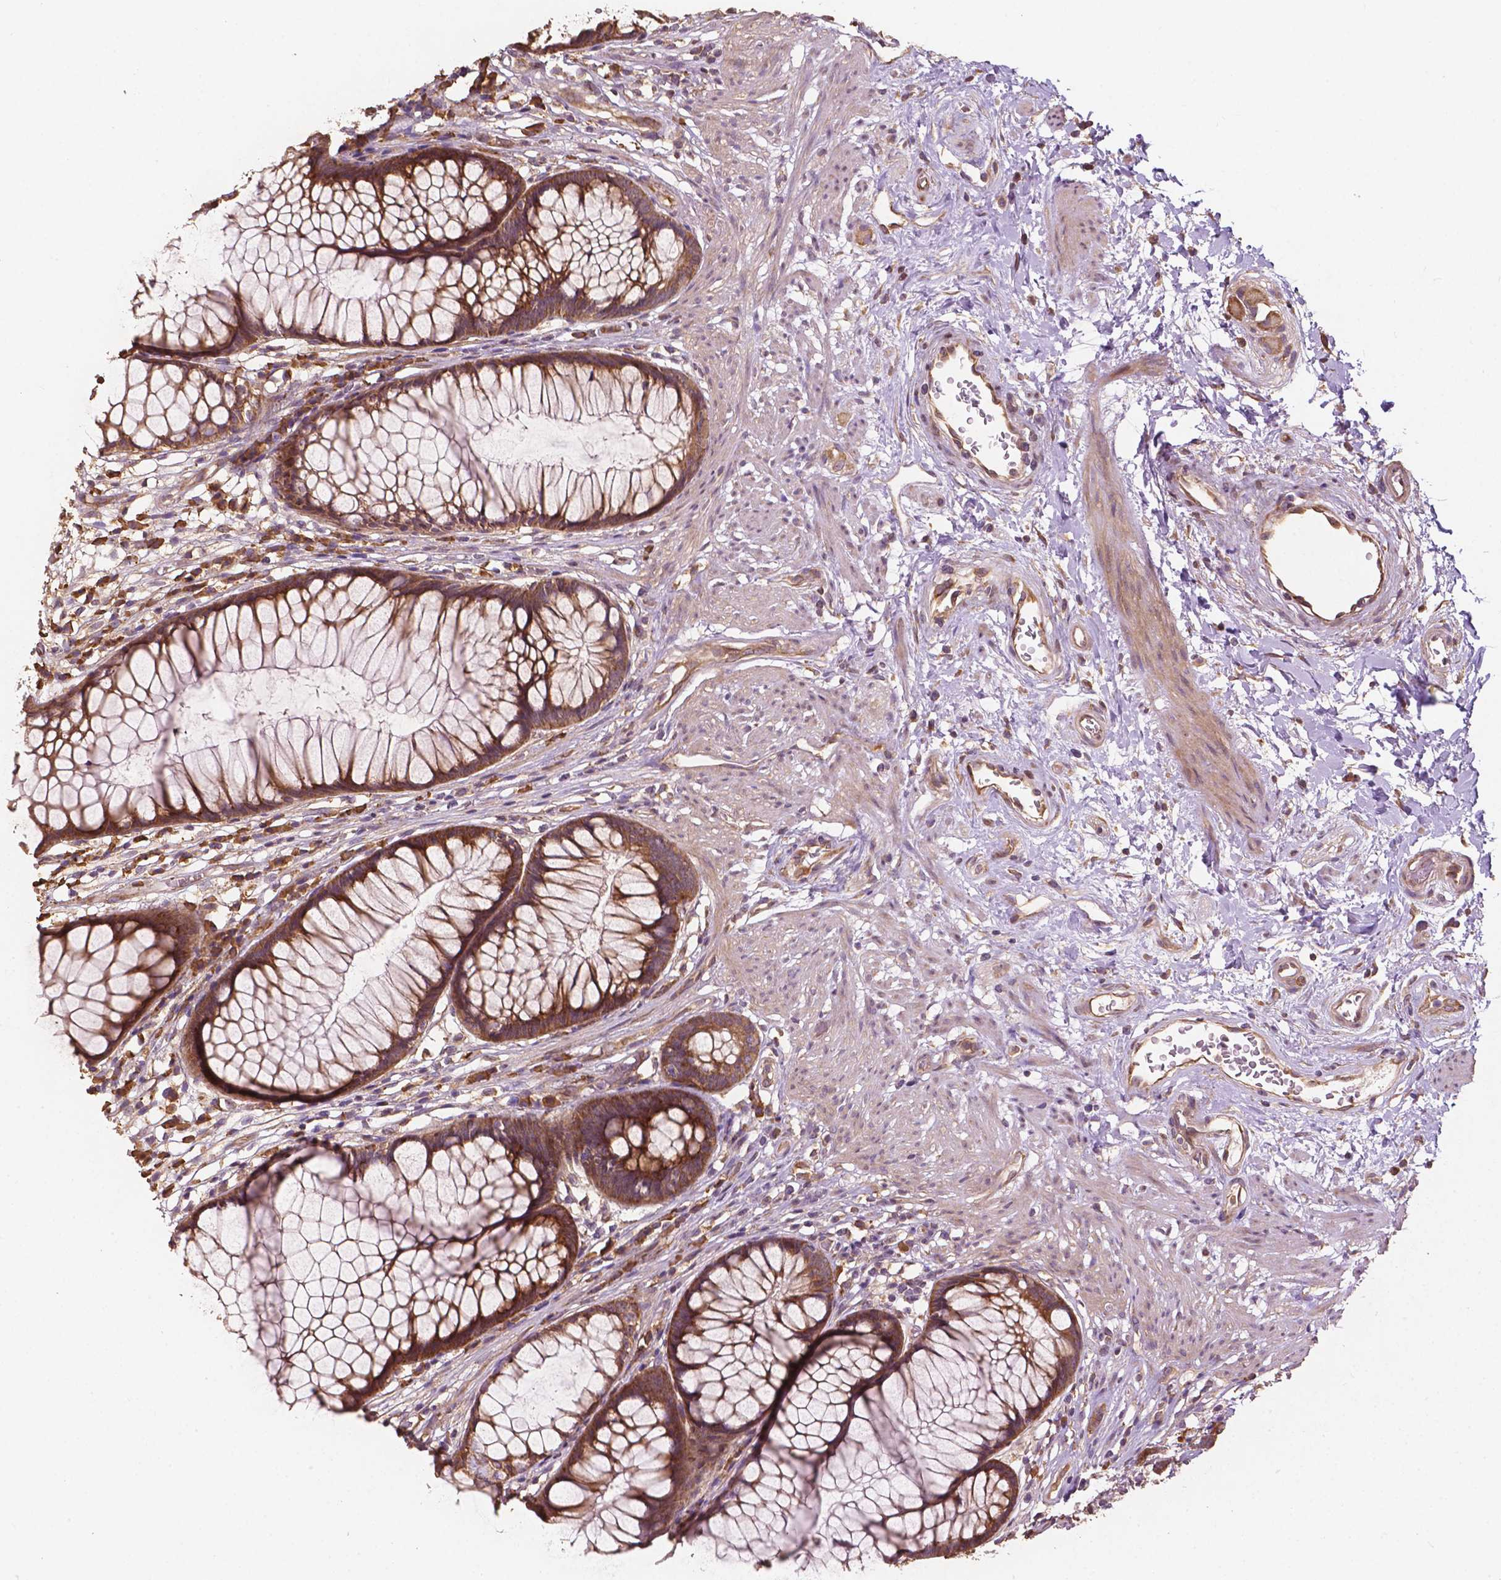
{"staining": {"intensity": "moderate", "quantity": ">75%", "location": "cytoplasmic/membranous"}, "tissue": "rectum", "cell_type": "Glandular cells", "image_type": "normal", "snomed": [{"axis": "morphology", "description": "Normal tissue, NOS"}, {"axis": "topography", "description": "Smooth muscle"}, {"axis": "topography", "description": "Rectum"}], "caption": "The immunohistochemical stain labels moderate cytoplasmic/membranous expression in glandular cells of benign rectum.", "gene": "G3BP1", "patient": {"sex": "male", "age": 53}}